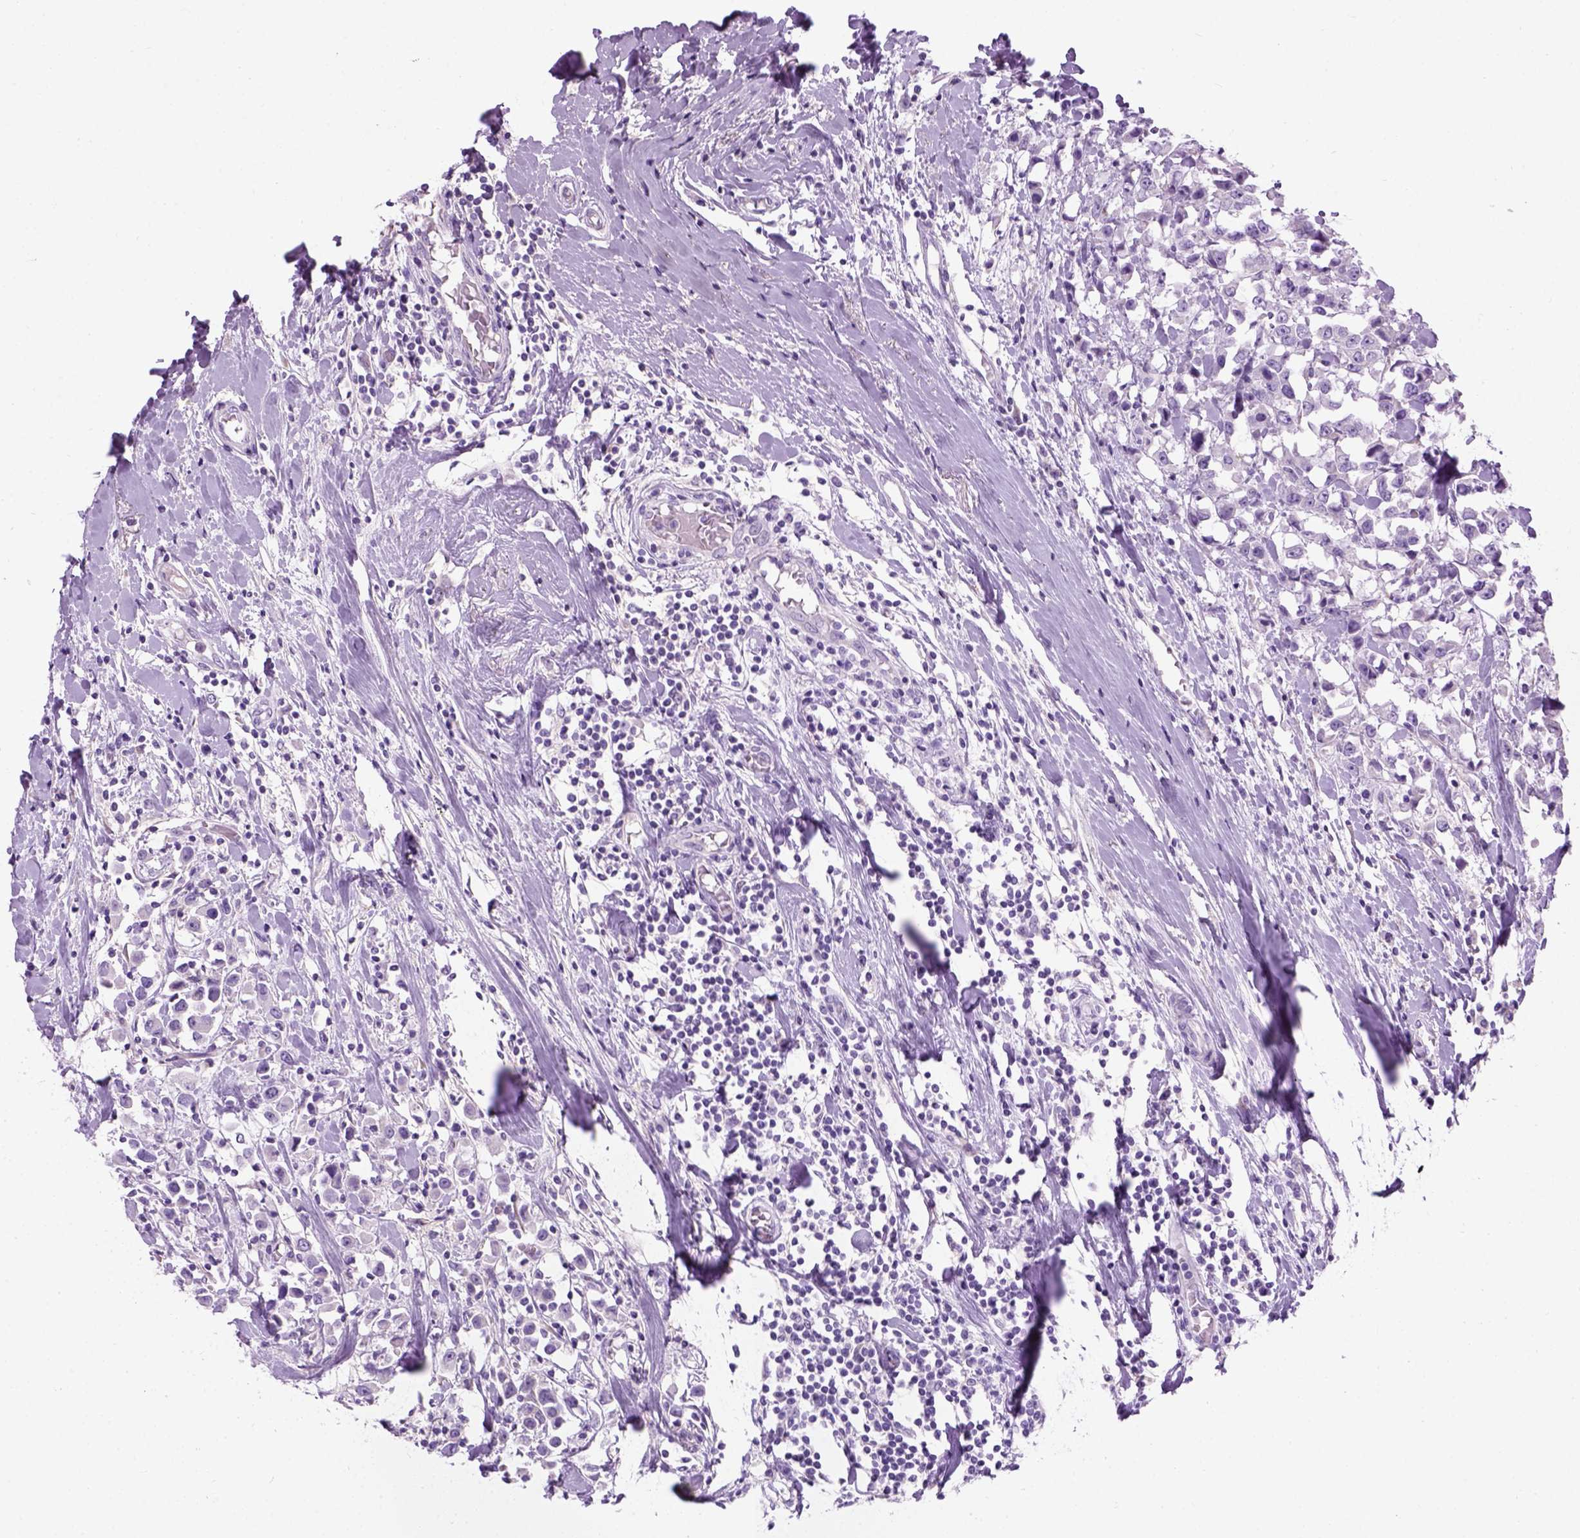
{"staining": {"intensity": "negative", "quantity": "none", "location": "none"}, "tissue": "breast cancer", "cell_type": "Tumor cells", "image_type": "cancer", "snomed": [{"axis": "morphology", "description": "Duct carcinoma"}, {"axis": "topography", "description": "Breast"}], "caption": "Immunohistochemistry of infiltrating ductal carcinoma (breast) demonstrates no staining in tumor cells.", "gene": "GABRB2", "patient": {"sex": "female", "age": 61}}